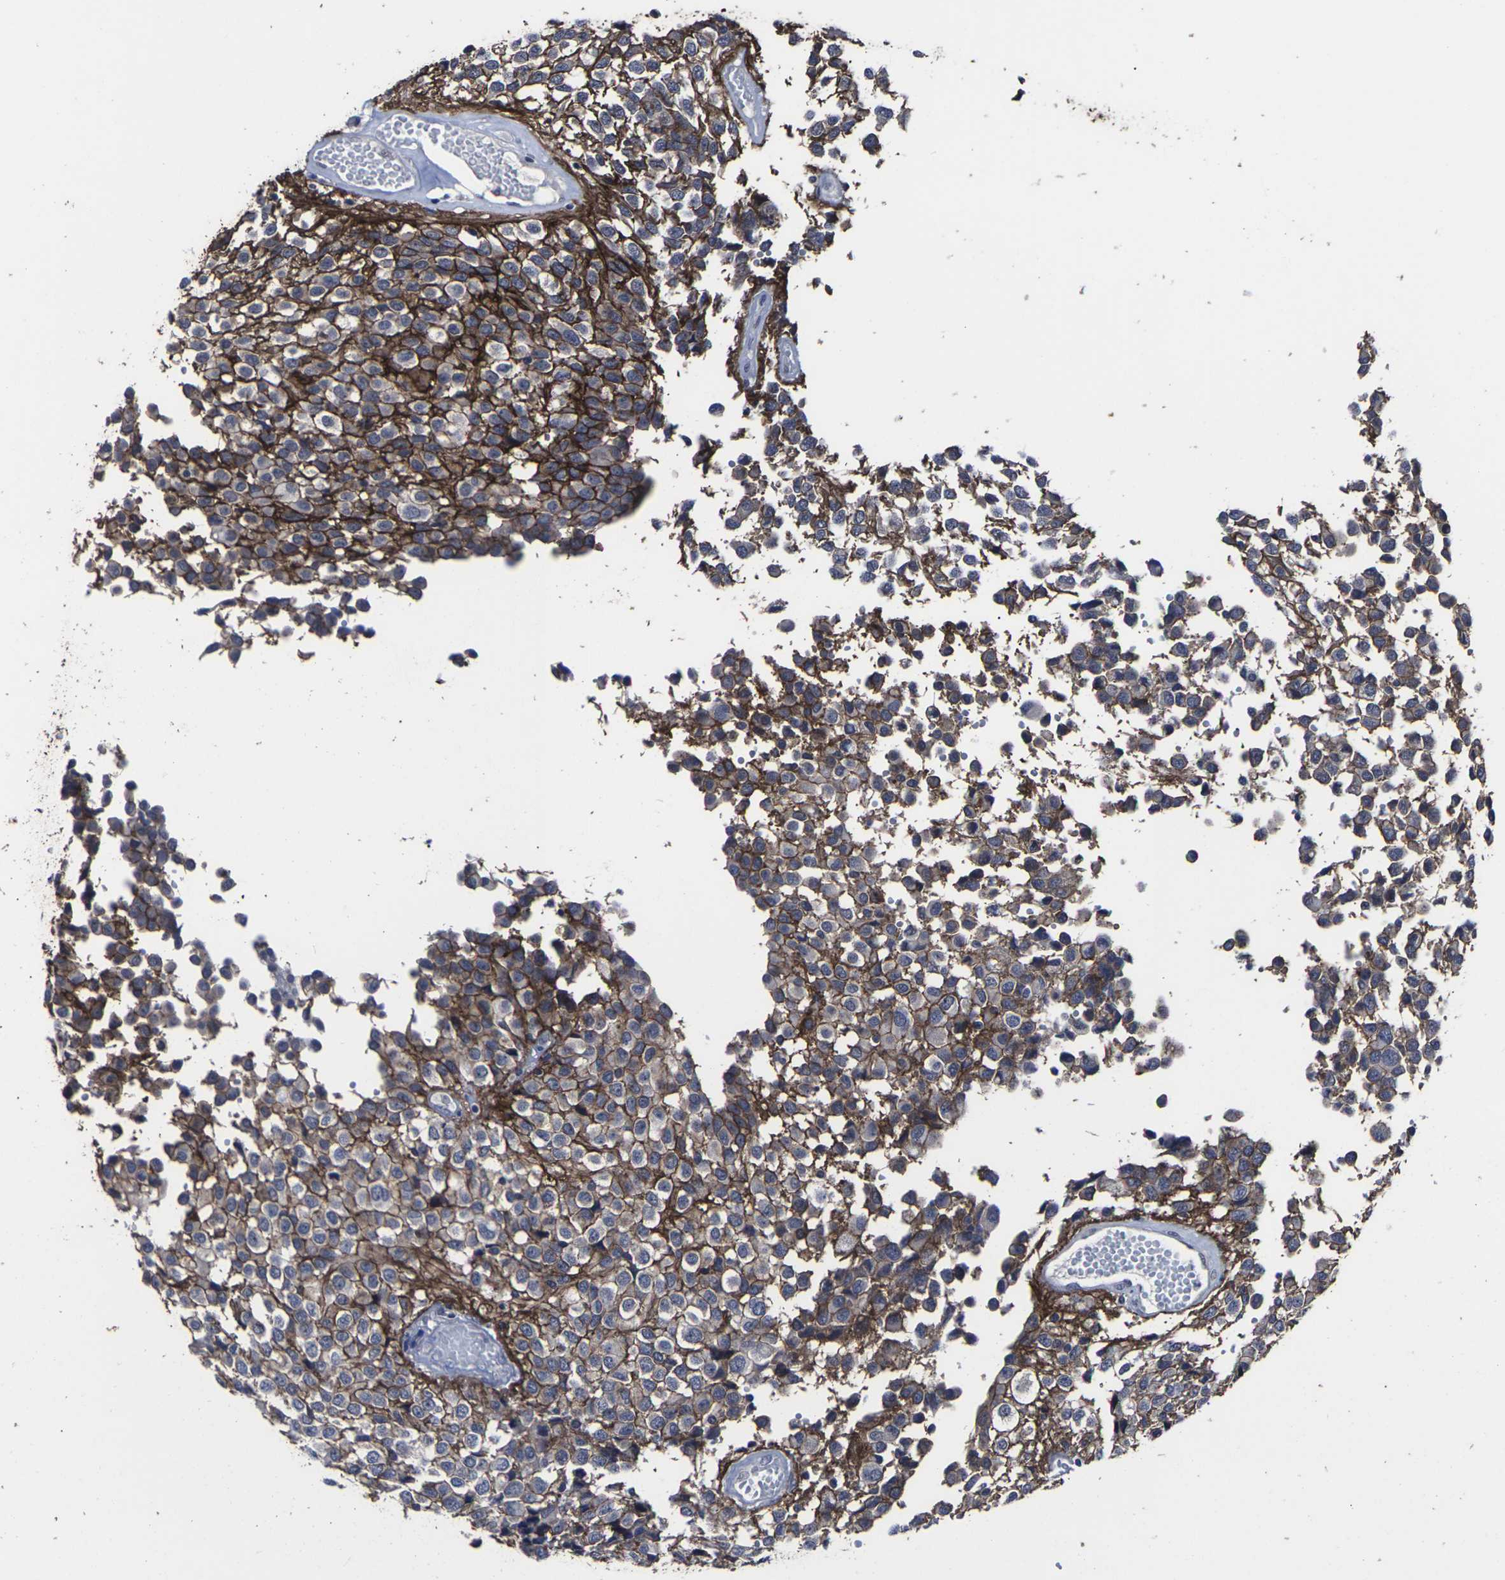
{"staining": {"intensity": "strong", "quantity": "25%-75%", "location": "cytoplasmic/membranous"}, "tissue": "glioma", "cell_type": "Tumor cells", "image_type": "cancer", "snomed": [{"axis": "morphology", "description": "Glioma, malignant, High grade"}, {"axis": "topography", "description": "Brain"}], "caption": "Protein staining of glioma tissue displays strong cytoplasmic/membranous positivity in about 25%-75% of tumor cells. (IHC, brightfield microscopy, high magnification).", "gene": "MSANTD4", "patient": {"sex": "male", "age": 32}}